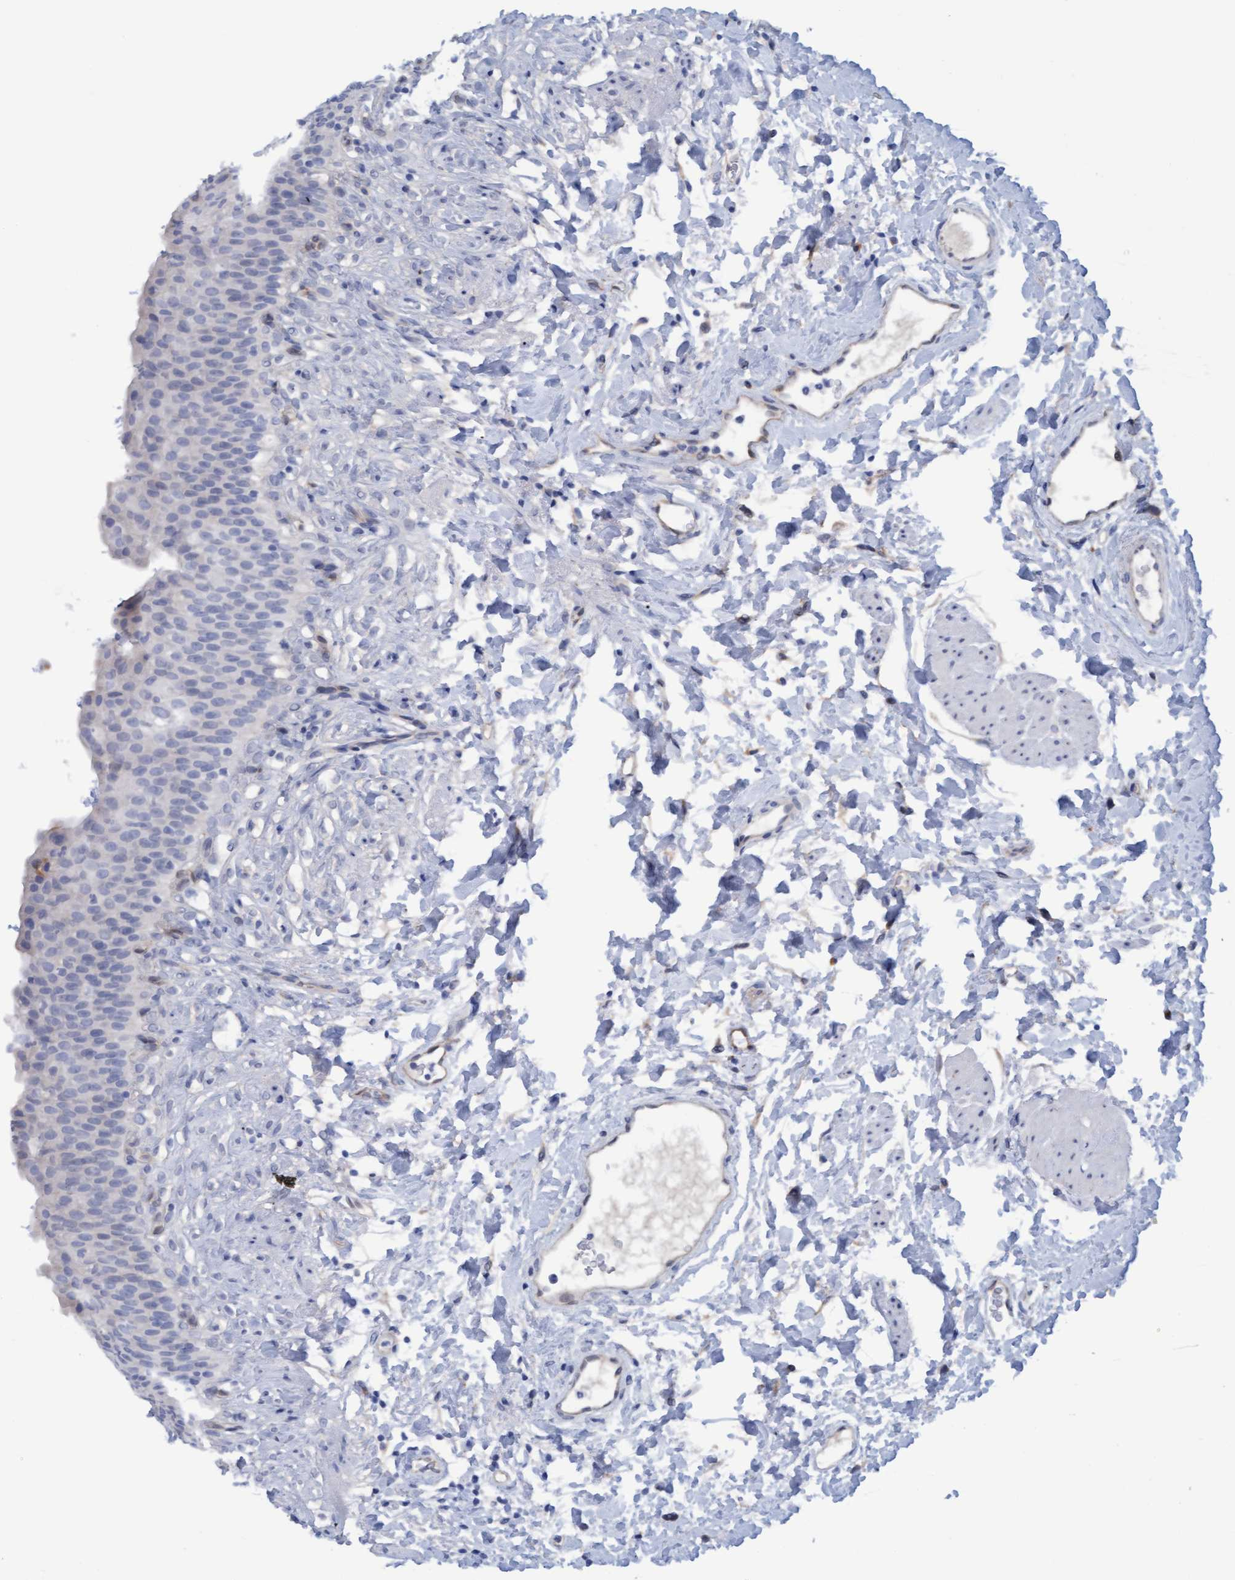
{"staining": {"intensity": "negative", "quantity": "none", "location": "none"}, "tissue": "urinary bladder", "cell_type": "Urothelial cells", "image_type": "normal", "snomed": [{"axis": "morphology", "description": "Normal tissue, NOS"}, {"axis": "topography", "description": "Urinary bladder"}], "caption": "A high-resolution photomicrograph shows immunohistochemistry (IHC) staining of normal urinary bladder, which displays no significant staining in urothelial cells. The staining is performed using DAB brown chromogen with nuclei counter-stained in using hematoxylin.", "gene": "STXBP1", "patient": {"sex": "female", "age": 79}}